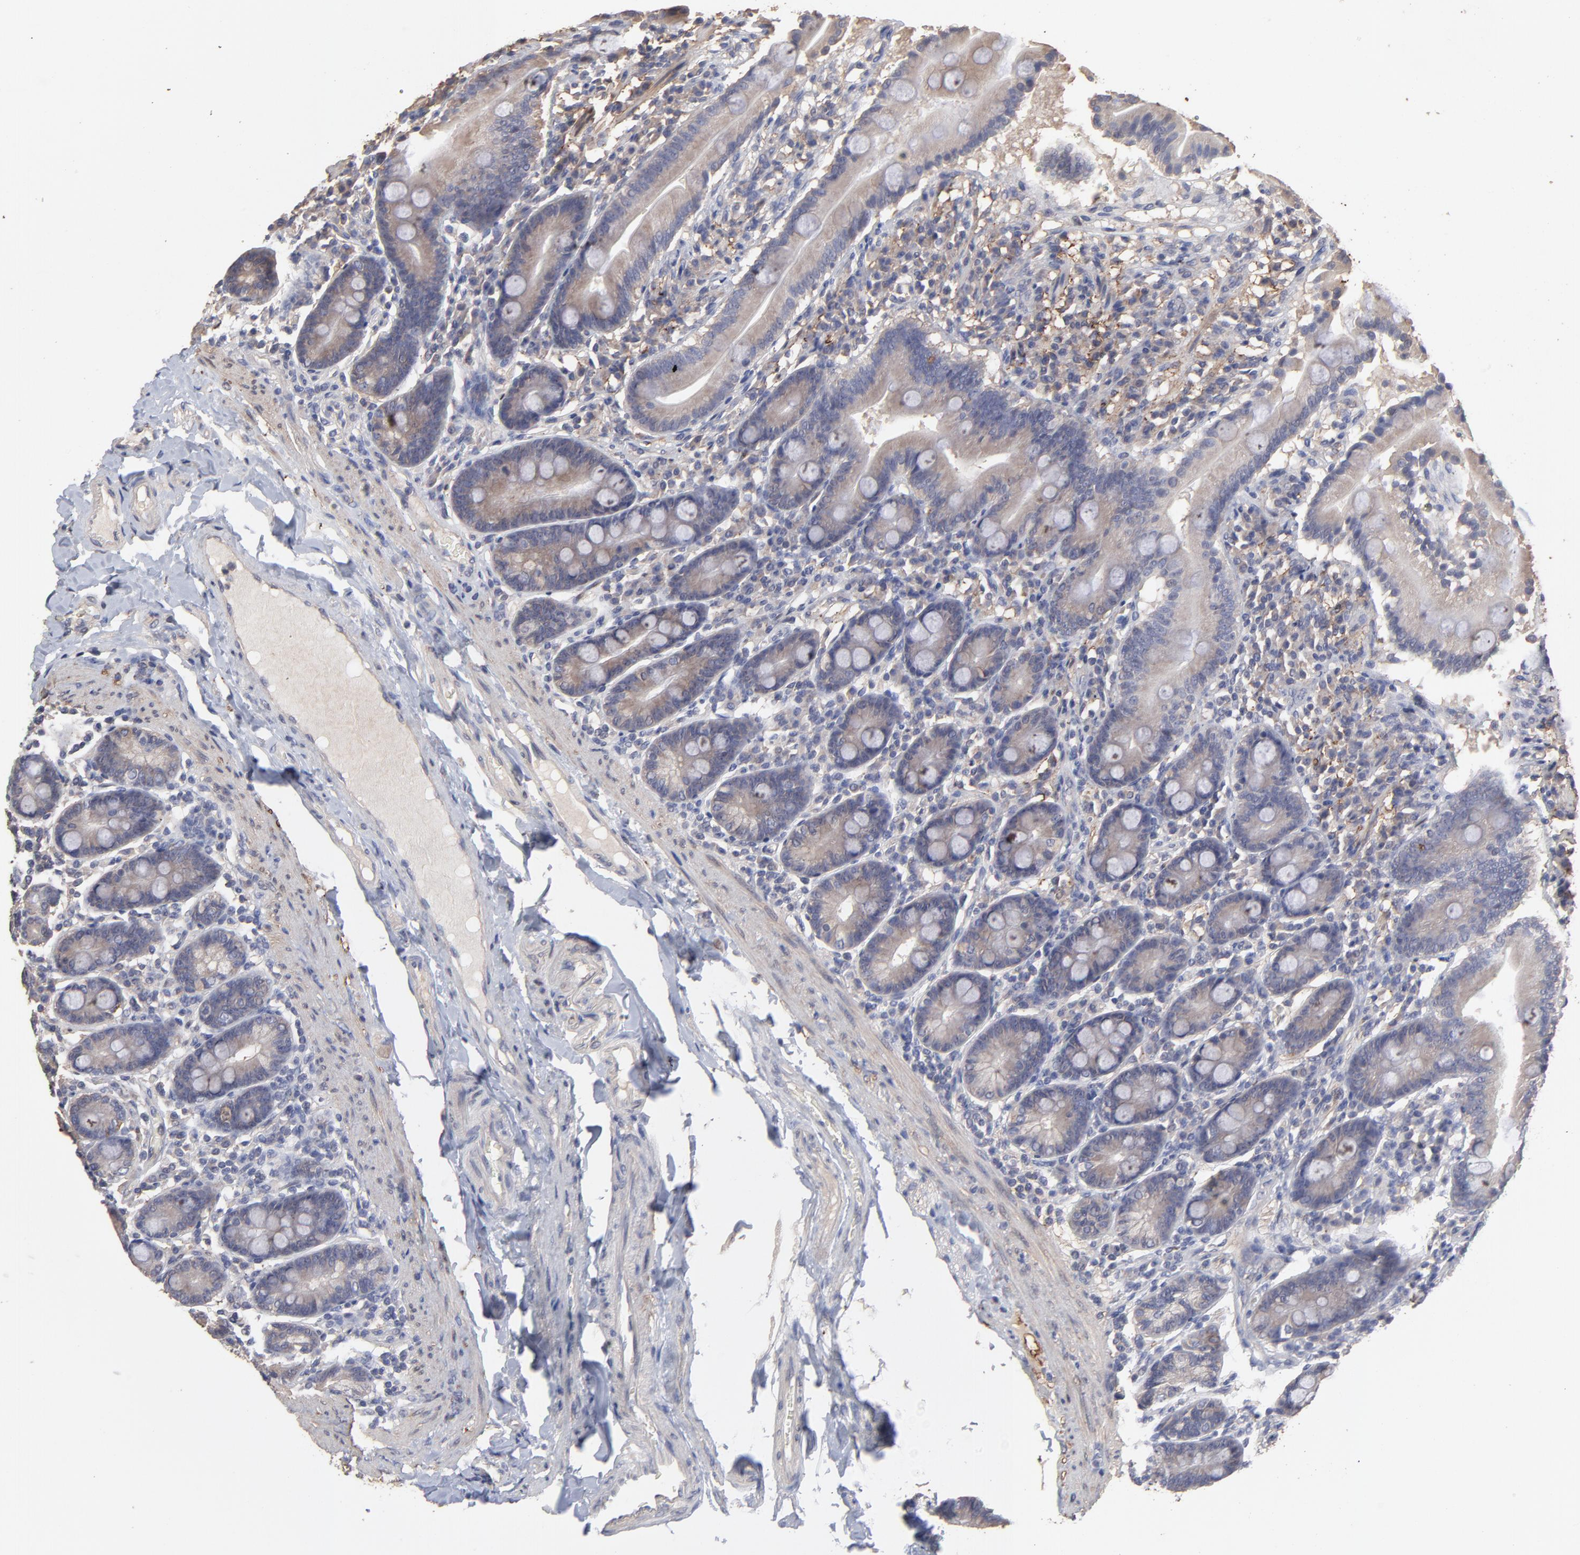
{"staining": {"intensity": "weak", "quantity": ">75%", "location": "cytoplasmic/membranous"}, "tissue": "duodenum", "cell_type": "Glandular cells", "image_type": "normal", "snomed": [{"axis": "morphology", "description": "Normal tissue, NOS"}, {"axis": "topography", "description": "Duodenum"}], "caption": "This is a photomicrograph of immunohistochemistry (IHC) staining of normal duodenum, which shows weak positivity in the cytoplasmic/membranous of glandular cells.", "gene": "TANGO2", "patient": {"sex": "male", "age": 50}}